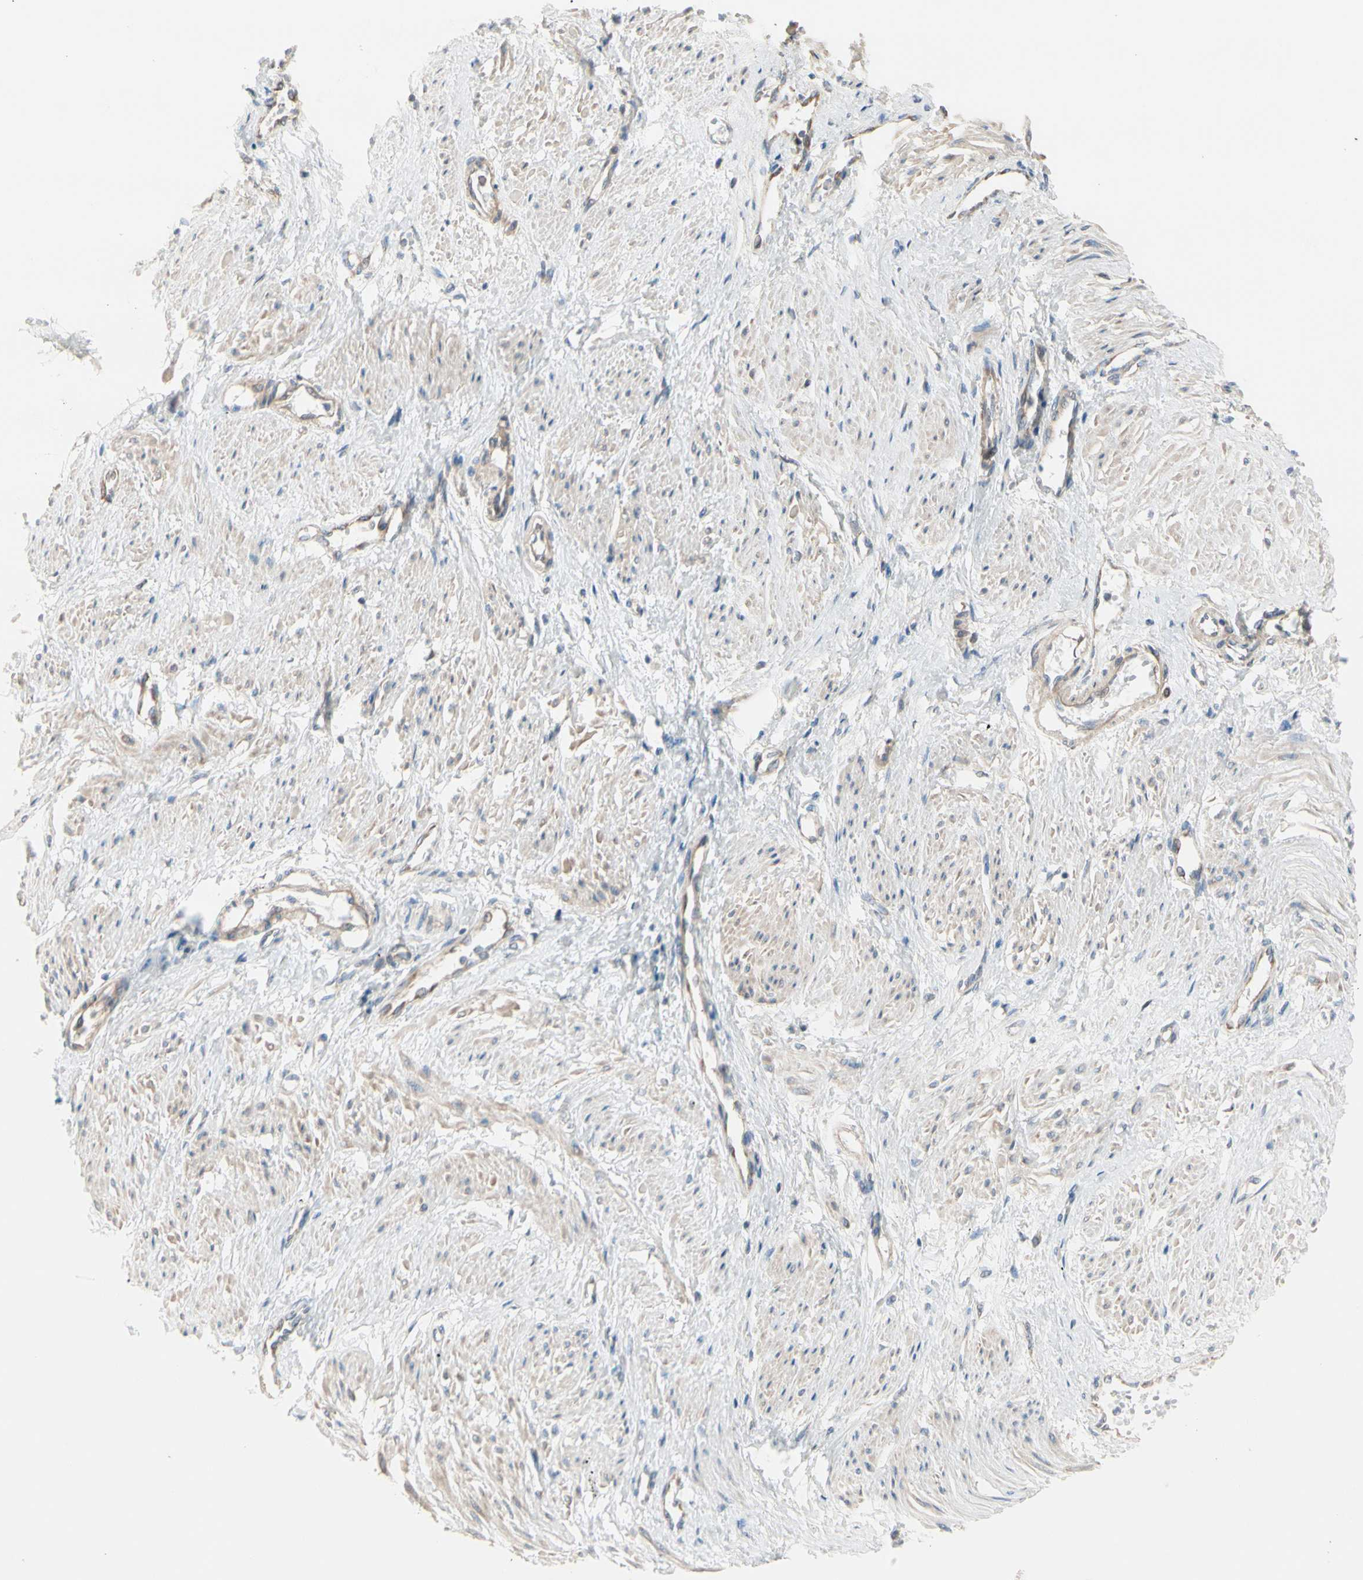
{"staining": {"intensity": "weak", "quantity": ">75%", "location": "cytoplasmic/membranous"}, "tissue": "smooth muscle", "cell_type": "Smooth muscle cells", "image_type": "normal", "snomed": [{"axis": "morphology", "description": "Normal tissue, NOS"}, {"axis": "topography", "description": "Smooth muscle"}, {"axis": "topography", "description": "Uterus"}], "caption": "Immunohistochemistry micrograph of benign smooth muscle: human smooth muscle stained using immunohistochemistry (IHC) shows low levels of weak protein expression localized specifically in the cytoplasmic/membranous of smooth muscle cells, appearing as a cytoplasmic/membranous brown color.", "gene": "EPHA3", "patient": {"sex": "female", "age": 39}}